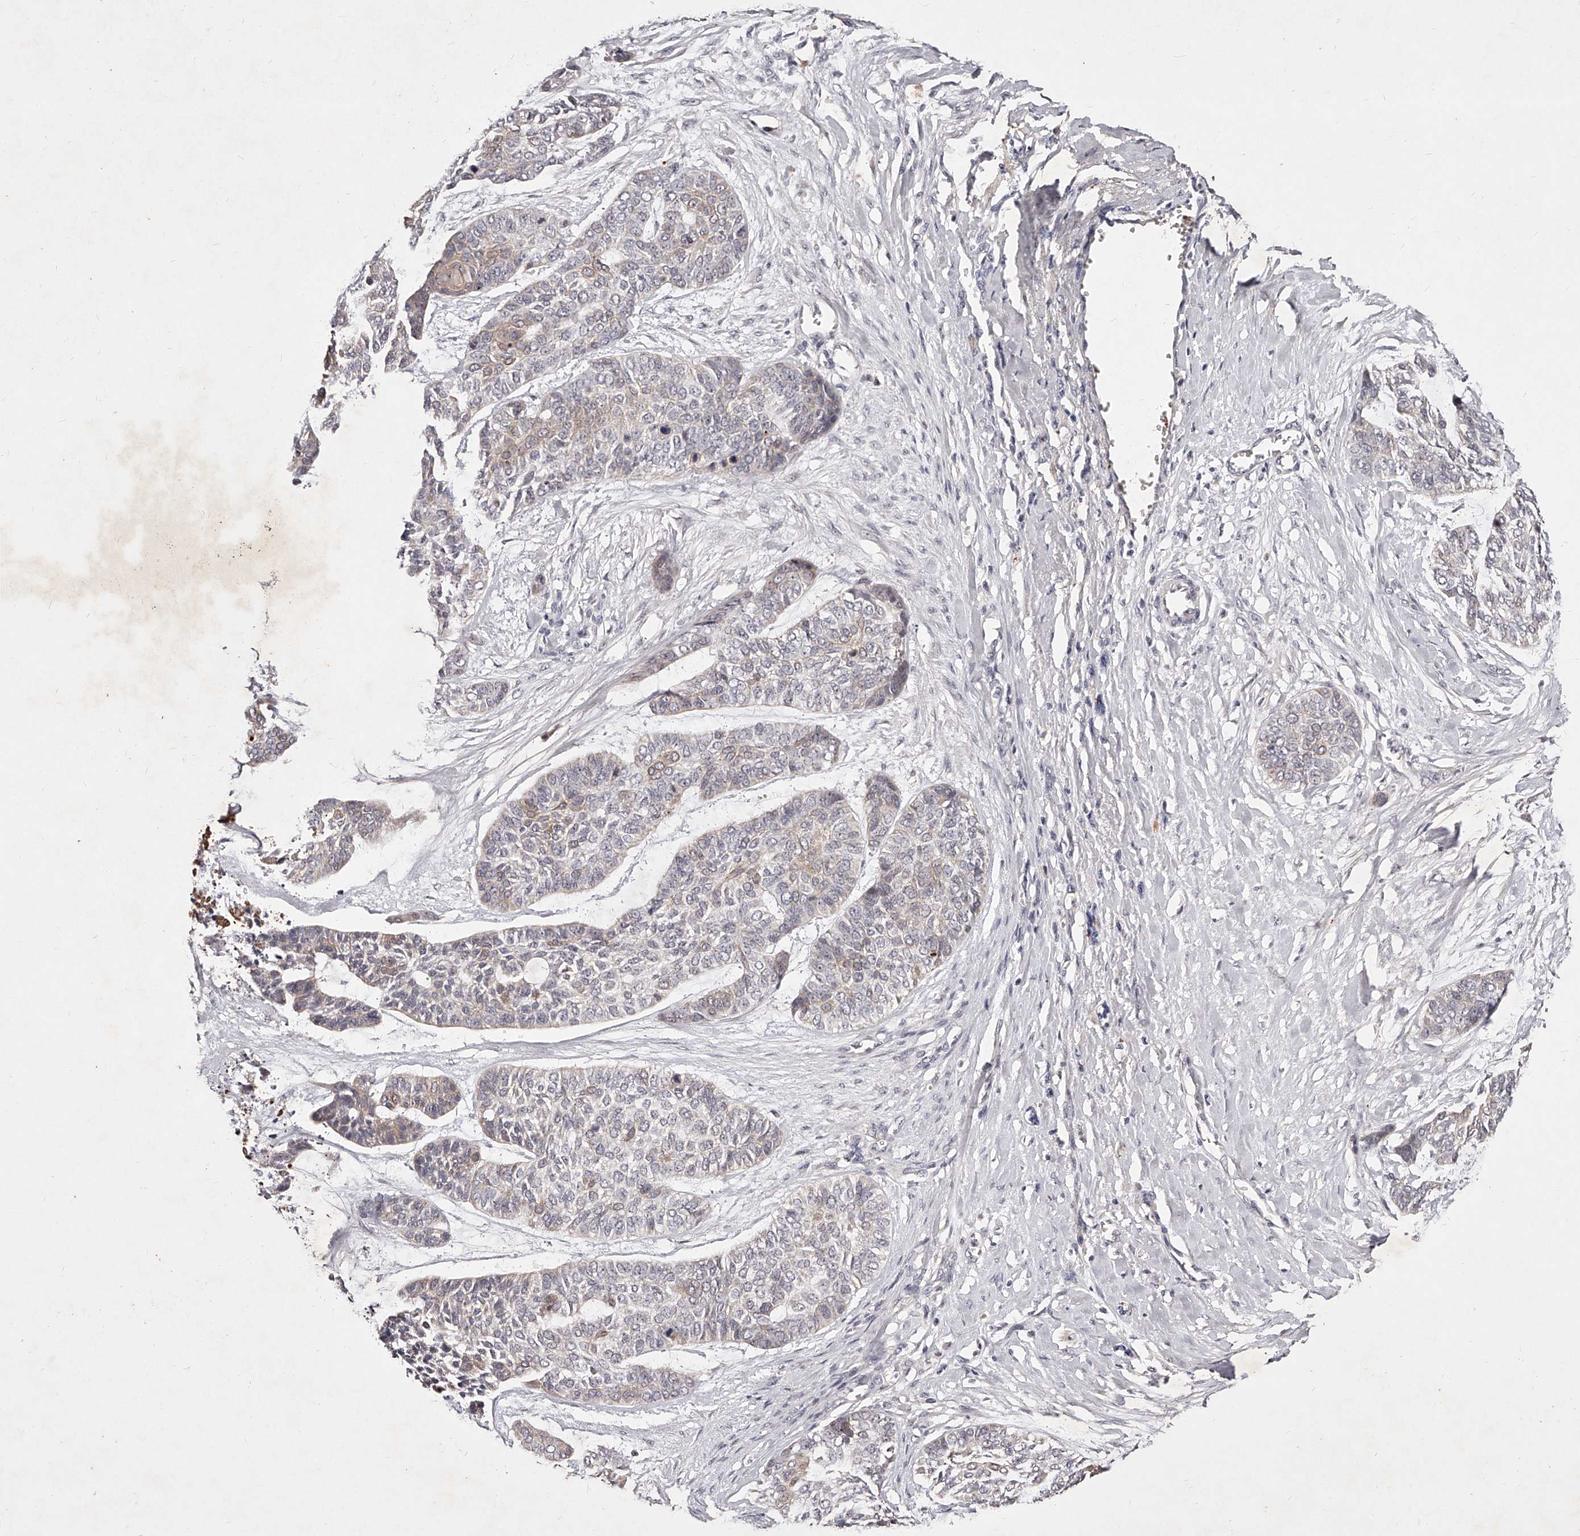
{"staining": {"intensity": "moderate", "quantity": "<25%", "location": "cytoplasmic/membranous"}, "tissue": "skin cancer", "cell_type": "Tumor cells", "image_type": "cancer", "snomed": [{"axis": "morphology", "description": "Basal cell carcinoma"}, {"axis": "topography", "description": "Skin"}], "caption": "This image shows immunohistochemistry (IHC) staining of human skin basal cell carcinoma, with low moderate cytoplasmic/membranous expression in about <25% of tumor cells.", "gene": "PHACTR1", "patient": {"sex": "female", "age": 64}}